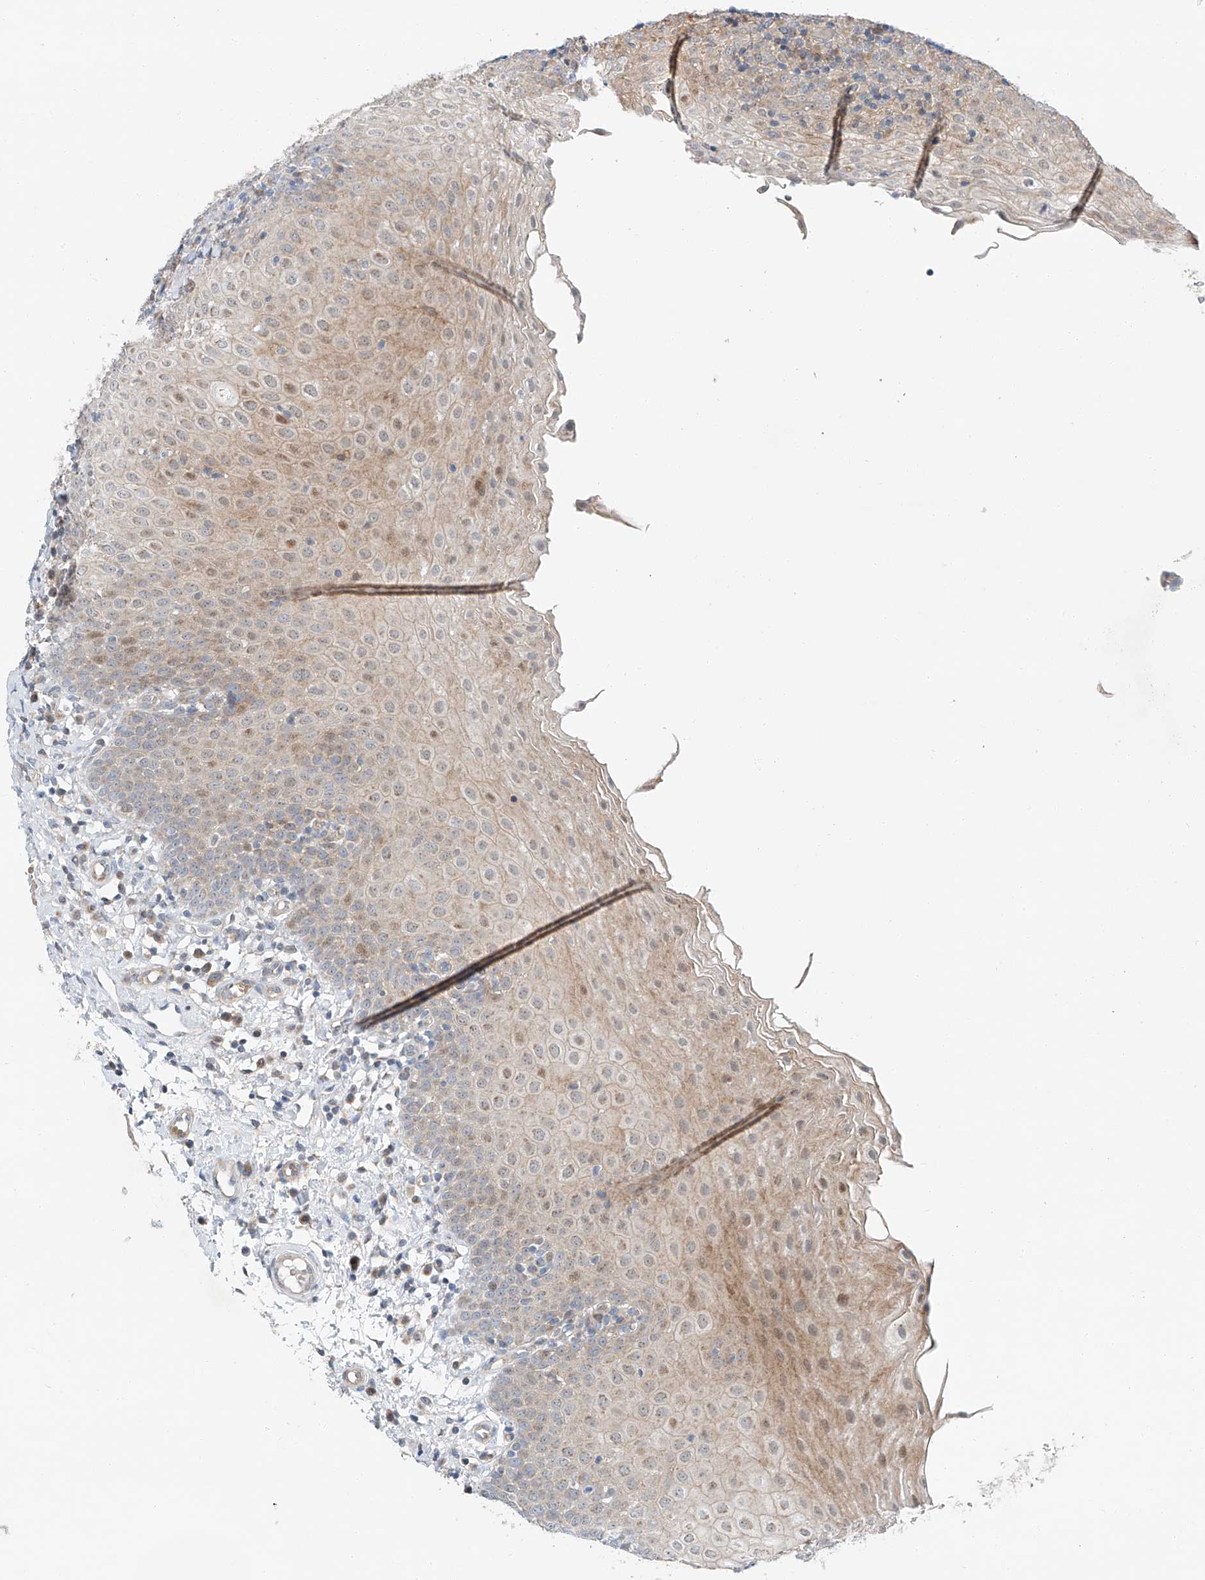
{"staining": {"intensity": "negative", "quantity": "none", "location": "none"}, "tissue": "tonsil", "cell_type": "Germinal center cells", "image_type": "normal", "snomed": [{"axis": "morphology", "description": "Normal tissue, NOS"}, {"axis": "topography", "description": "Tonsil"}], "caption": "A photomicrograph of tonsil stained for a protein shows no brown staining in germinal center cells. (Stains: DAB (3,3'-diaminobenzidine) IHC with hematoxylin counter stain, Microscopy: brightfield microscopy at high magnification).", "gene": "CLDND1", "patient": {"sex": "female", "age": 19}}